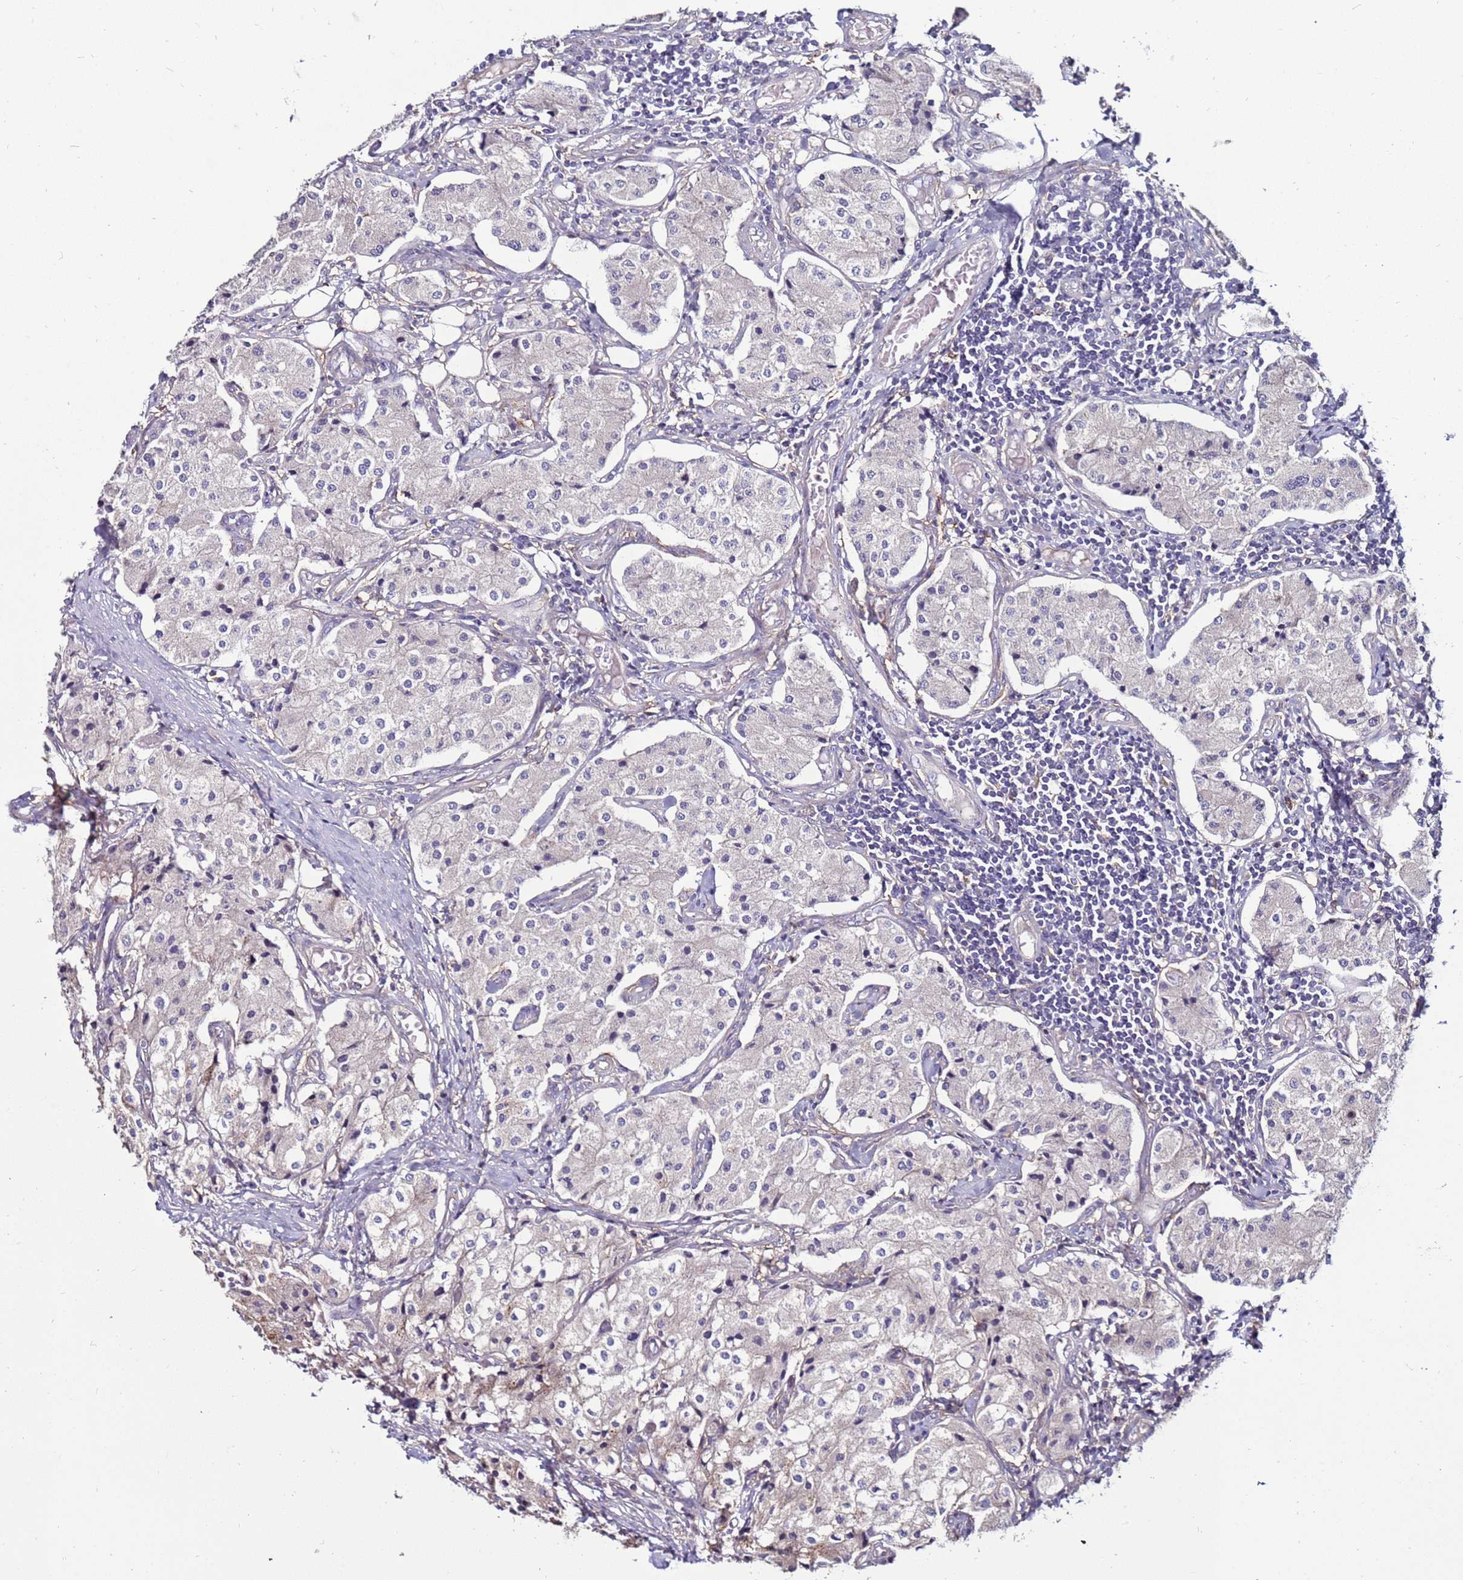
{"staining": {"intensity": "negative", "quantity": "none", "location": "none"}, "tissue": "carcinoid", "cell_type": "Tumor cells", "image_type": "cancer", "snomed": [{"axis": "morphology", "description": "Carcinoid, malignant, NOS"}, {"axis": "topography", "description": "Colon"}], "caption": "A photomicrograph of human carcinoid (malignant) is negative for staining in tumor cells.", "gene": "GPN3", "patient": {"sex": "female", "age": 52}}